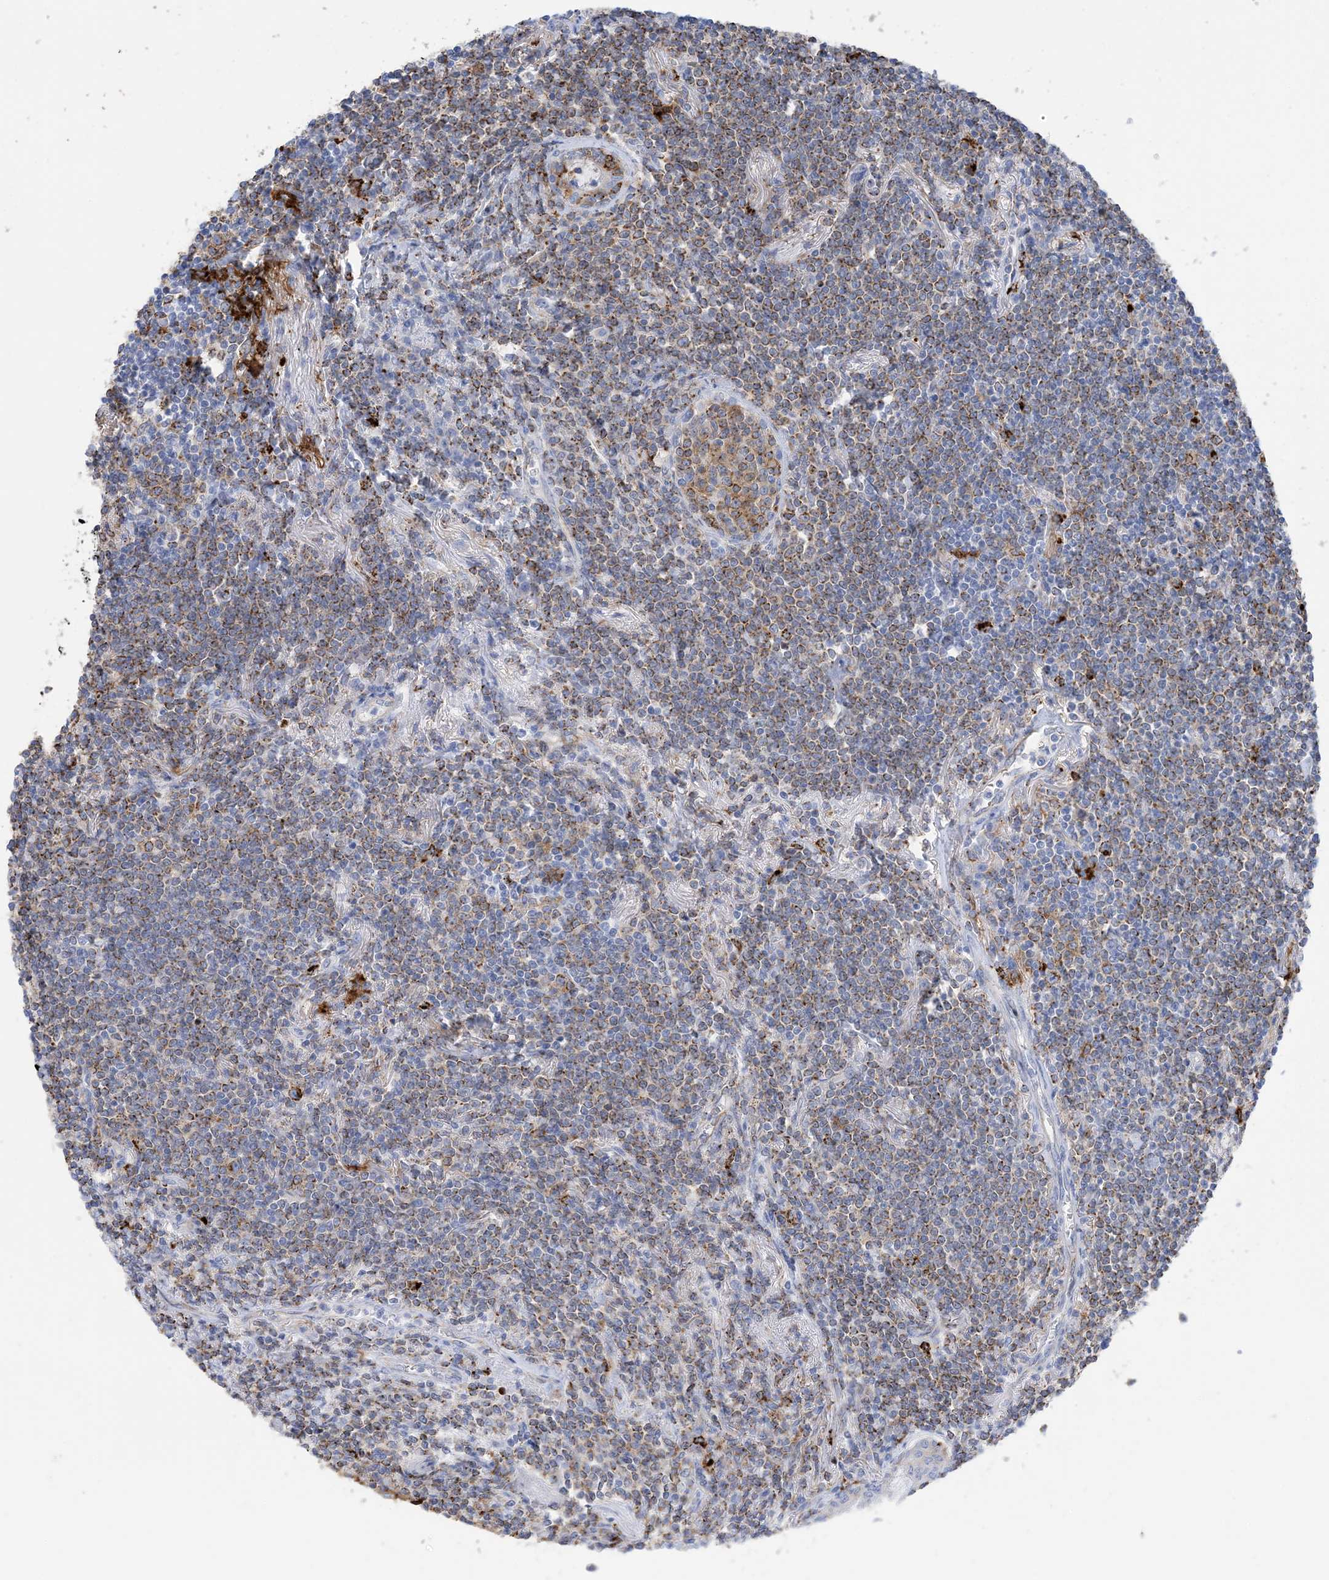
{"staining": {"intensity": "moderate", "quantity": "25%-75%", "location": "cytoplasmic/membranous"}, "tissue": "lymphoma", "cell_type": "Tumor cells", "image_type": "cancer", "snomed": [{"axis": "morphology", "description": "Malignant lymphoma, non-Hodgkin's type, Low grade"}, {"axis": "topography", "description": "Lung"}], "caption": "Lymphoma tissue demonstrates moderate cytoplasmic/membranous positivity in about 25%-75% of tumor cells (Brightfield microscopy of DAB IHC at high magnification).", "gene": "DPH3", "patient": {"sex": "female", "age": 71}}